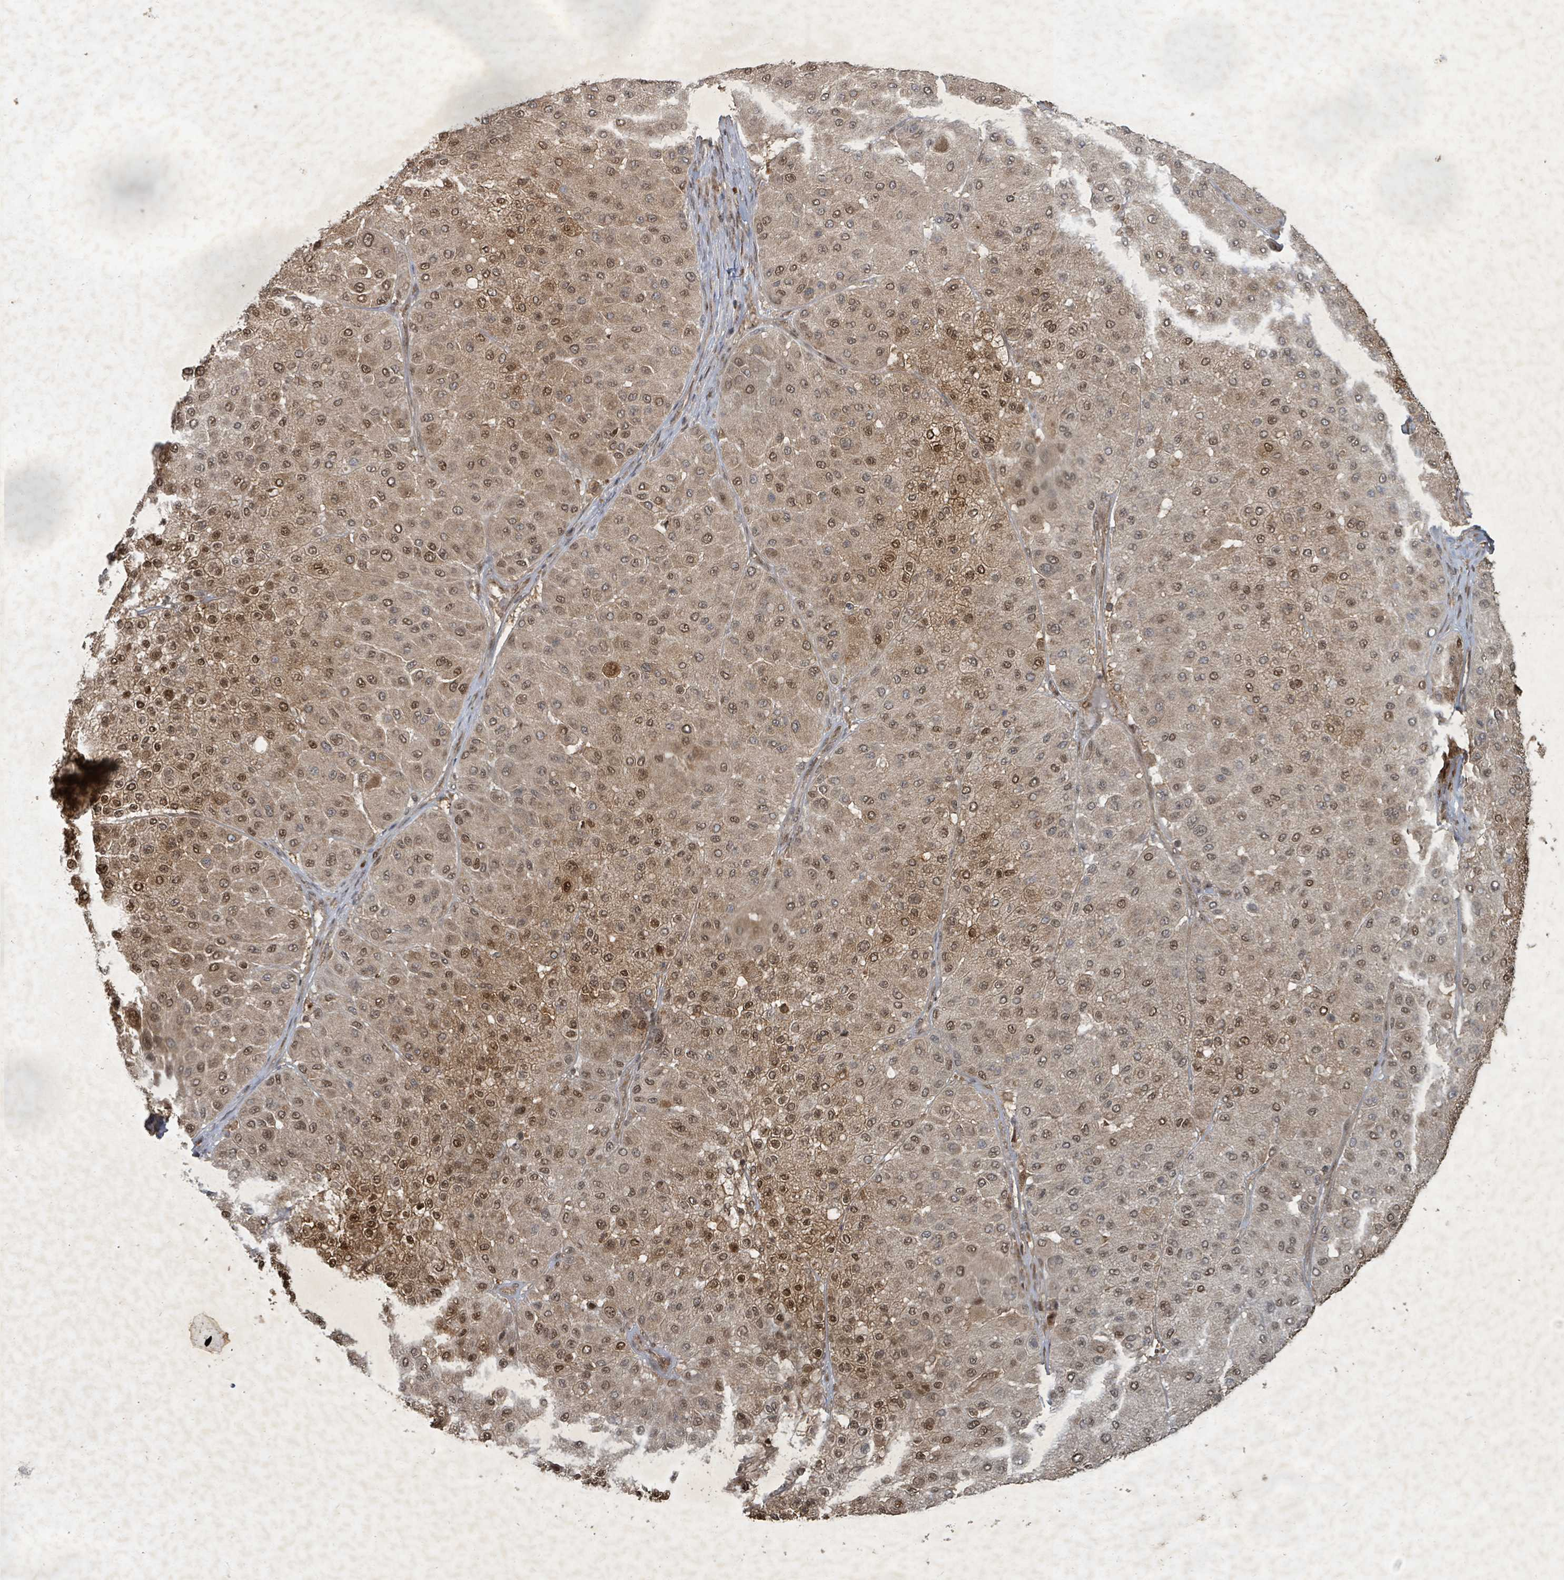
{"staining": {"intensity": "moderate", "quantity": ">75%", "location": "cytoplasmic/membranous,nuclear"}, "tissue": "melanoma", "cell_type": "Tumor cells", "image_type": "cancer", "snomed": [{"axis": "morphology", "description": "Malignant melanoma, Metastatic site"}, {"axis": "topography", "description": "Smooth muscle"}], "caption": "DAB immunohistochemical staining of human malignant melanoma (metastatic site) shows moderate cytoplasmic/membranous and nuclear protein expression in approximately >75% of tumor cells.", "gene": "KDM4E", "patient": {"sex": "male", "age": 41}}